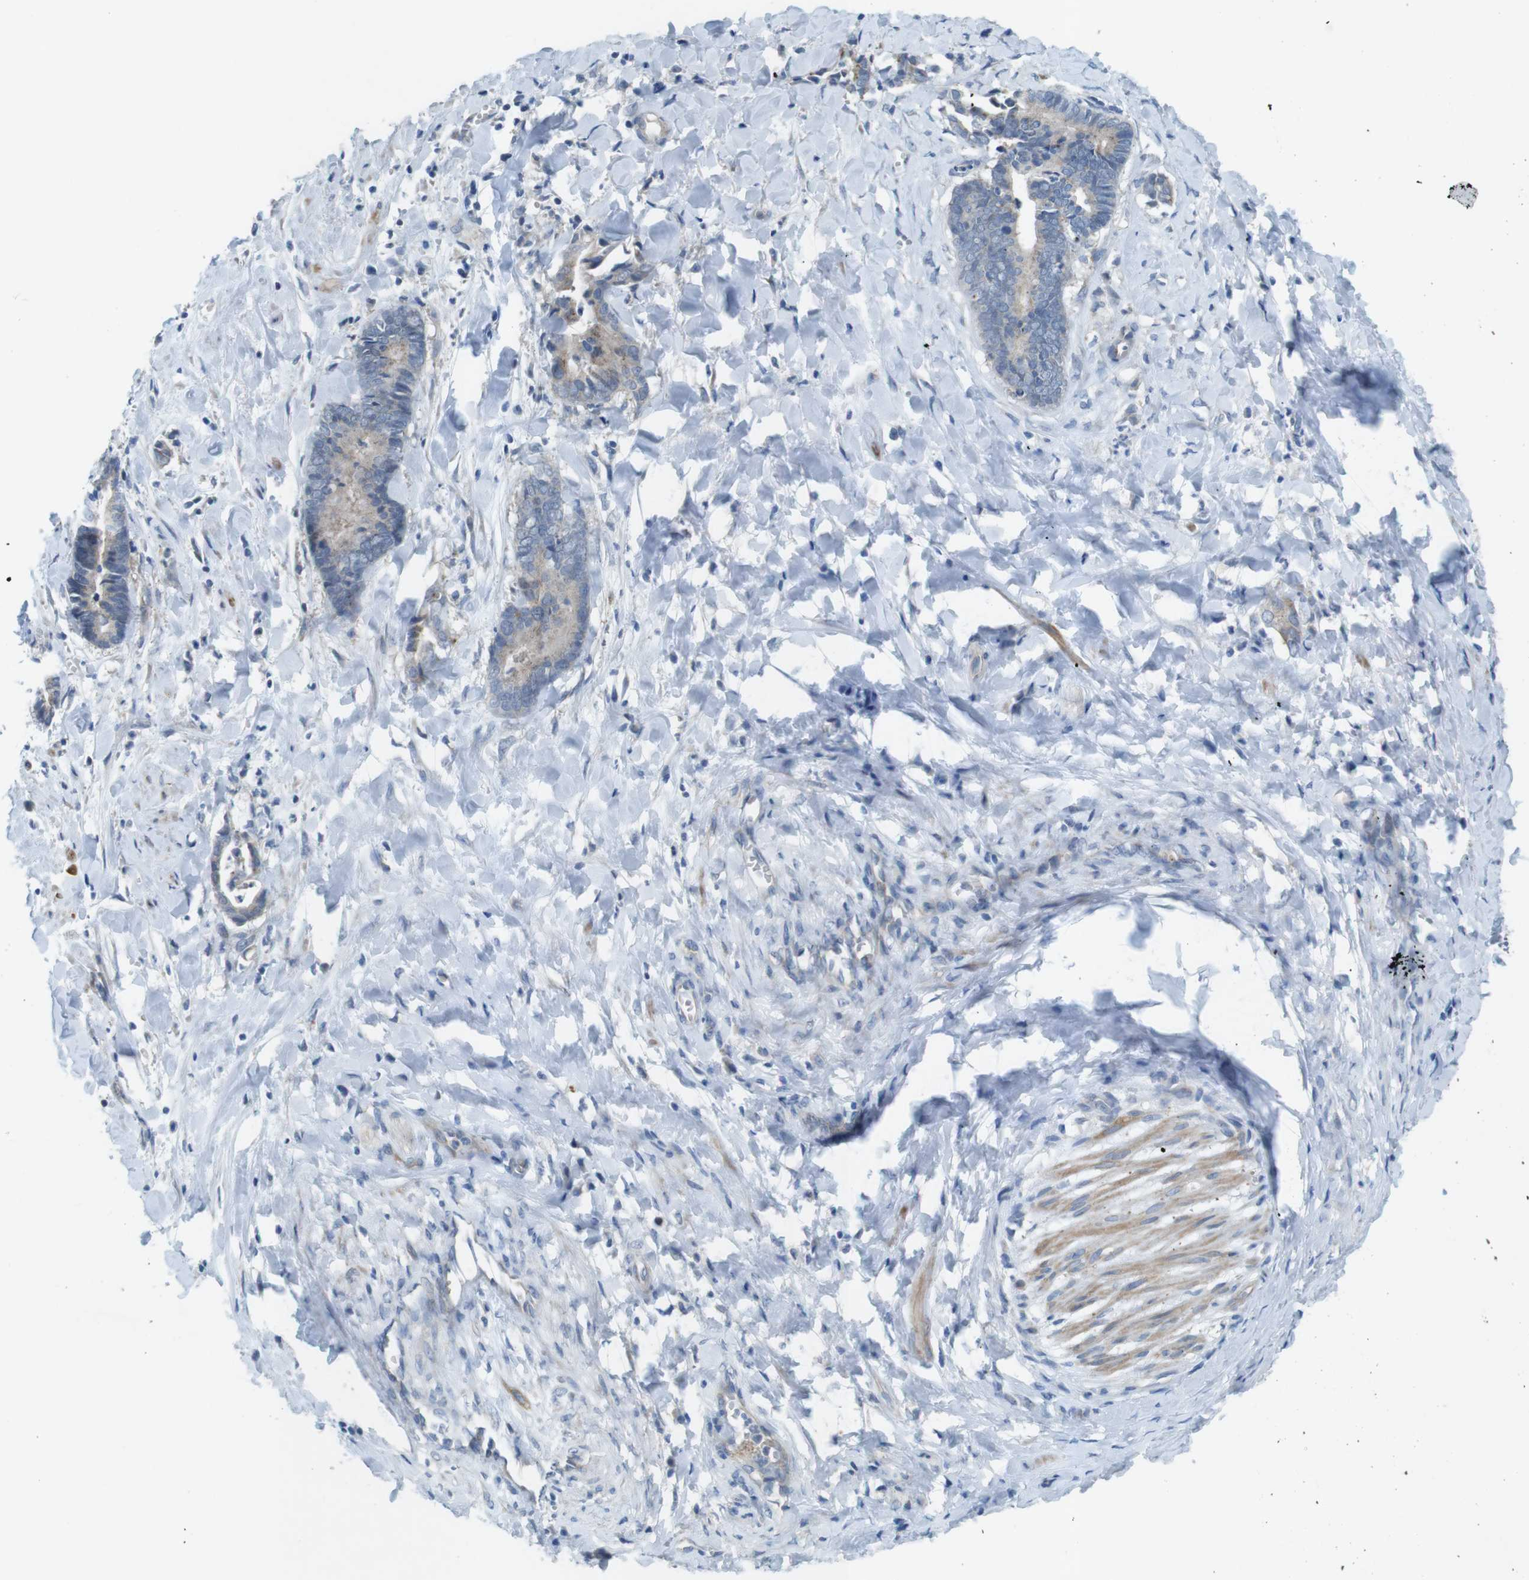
{"staining": {"intensity": "weak", "quantity": "25%-75%", "location": "cytoplasmic/membranous"}, "tissue": "cervical cancer", "cell_type": "Tumor cells", "image_type": "cancer", "snomed": [{"axis": "morphology", "description": "Adenocarcinoma, NOS"}, {"axis": "topography", "description": "Cervix"}], "caption": "Weak cytoplasmic/membranous expression for a protein is appreciated in about 25%-75% of tumor cells of cervical adenocarcinoma using immunohistochemistry (IHC).", "gene": "TYW1", "patient": {"sex": "female", "age": 44}}